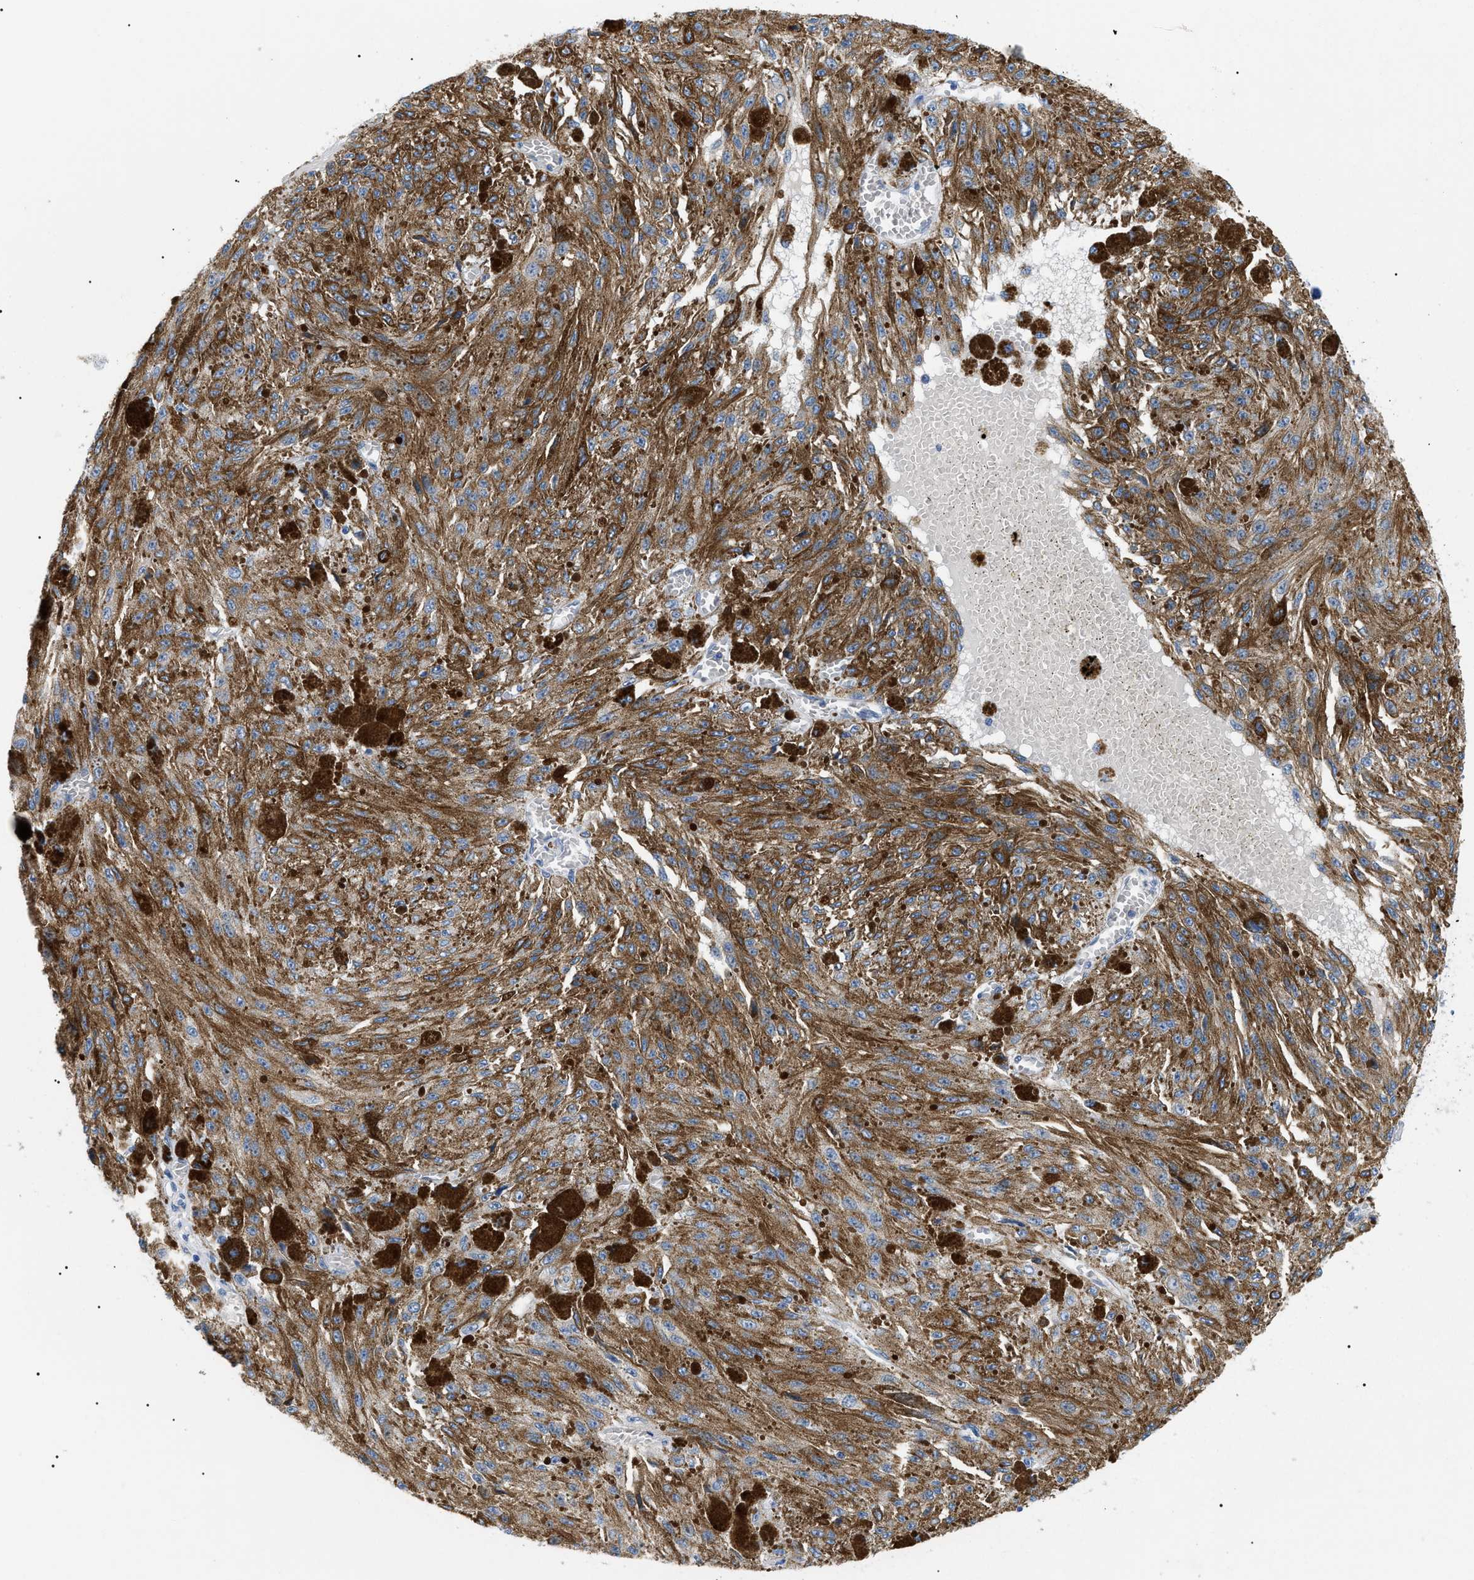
{"staining": {"intensity": "moderate", "quantity": ">75%", "location": "cytoplasmic/membranous"}, "tissue": "melanoma", "cell_type": "Tumor cells", "image_type": "cancer", "snomed": [{"axis": "morphology", "description": "Malignant melanoma, NOS"}, {"axis": "topography", "description": "Other"}], "caption": "IHC of human malignant melanoma shows medium levels of moderate cytoplasmic/membranous positivity in about >75% of tumor cells.", "gene": "ACKR1", "patient": {"sex": "male", "age": 79}}